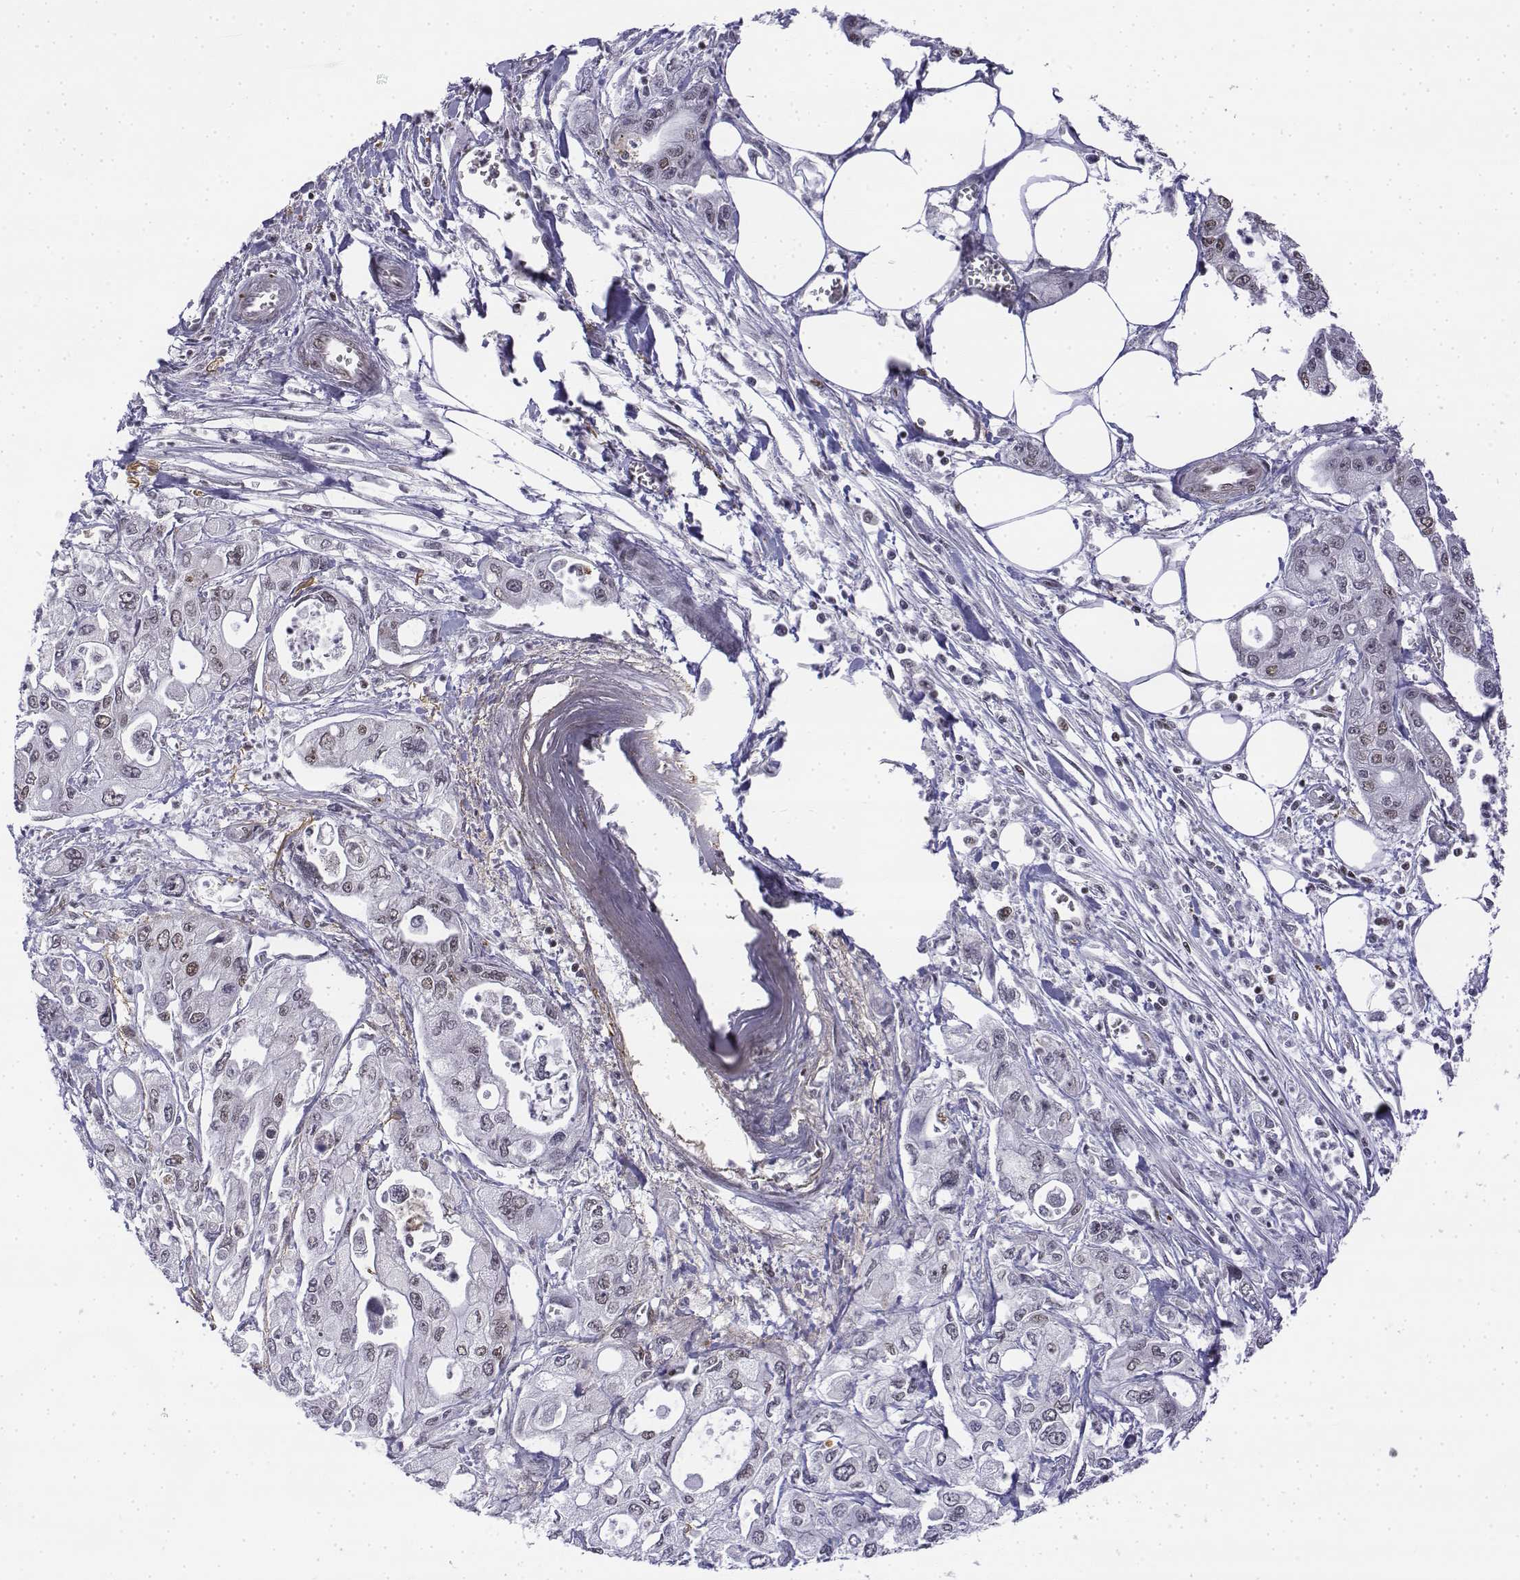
{"staining": {"intensity": "weak", "quantity": "25%-75%", "location": "nuclear"}, "tissue": "pancreatic cancer", "cell_type": "Tumor cells", "image_type": "cancer", "snomed": [{"axis": "morphology", "description": "Adenocarcinoma, NOS"}, {"axis": "topography", "description": "Pancreas"}], "caption": "An immunohistochemistry photomicrograph of neoplastic tissue is shown. Protein staining in brown shows weak nuclear positivity in pancreatic adenocarcinoma within tumor cells. (IHC, brightfield microscopy, high magnification).", "gene": "SETD1A", "patient": {"sex": "male", "age": 70}}